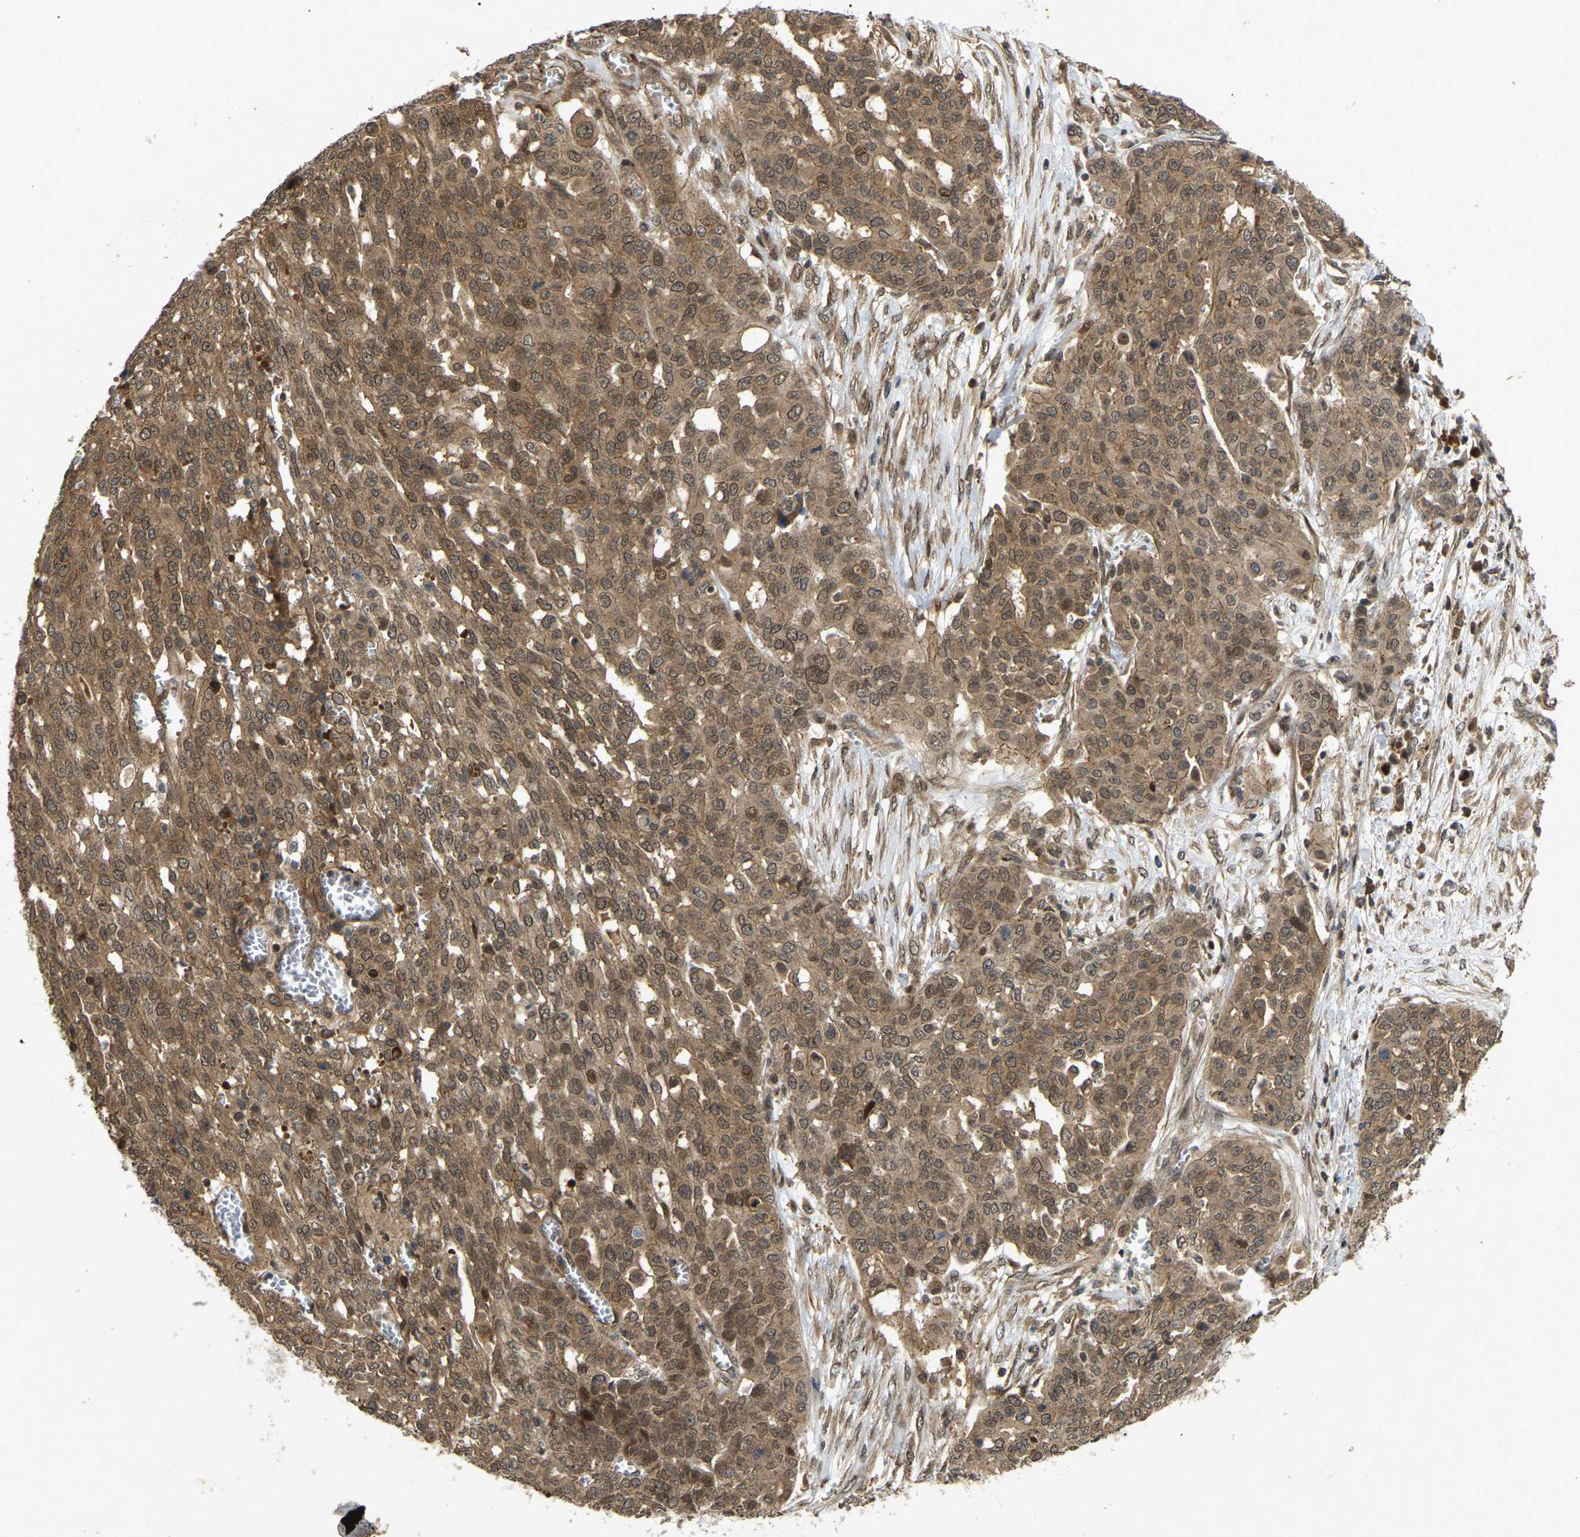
{"staining": {"intensity": "moderate", "quantity": ">75%", "location": "cytoplasmic/membranous,nuclear"}, "tissue": "ovarian cancer", "cell_type": "Tumor cells", "image_type": "cancer", "snomed": [{"axis": "morphology", "description": "Cystadenocarcinoma, serous, NOS"}, {"axis": "topography", "description": "Soft tissue"}, {"axis": "topography", "description": "Ovary"}], "caption": "Serous cystadenocarcinoma (ovarian) stained with immunohistochemistry demonstrates moderate cytoplasmic/membranous and nuclear expression in about >75% of tumor cells.", "gene": "KIAA1549", "patient": {"sex": "female", "age": 57}}